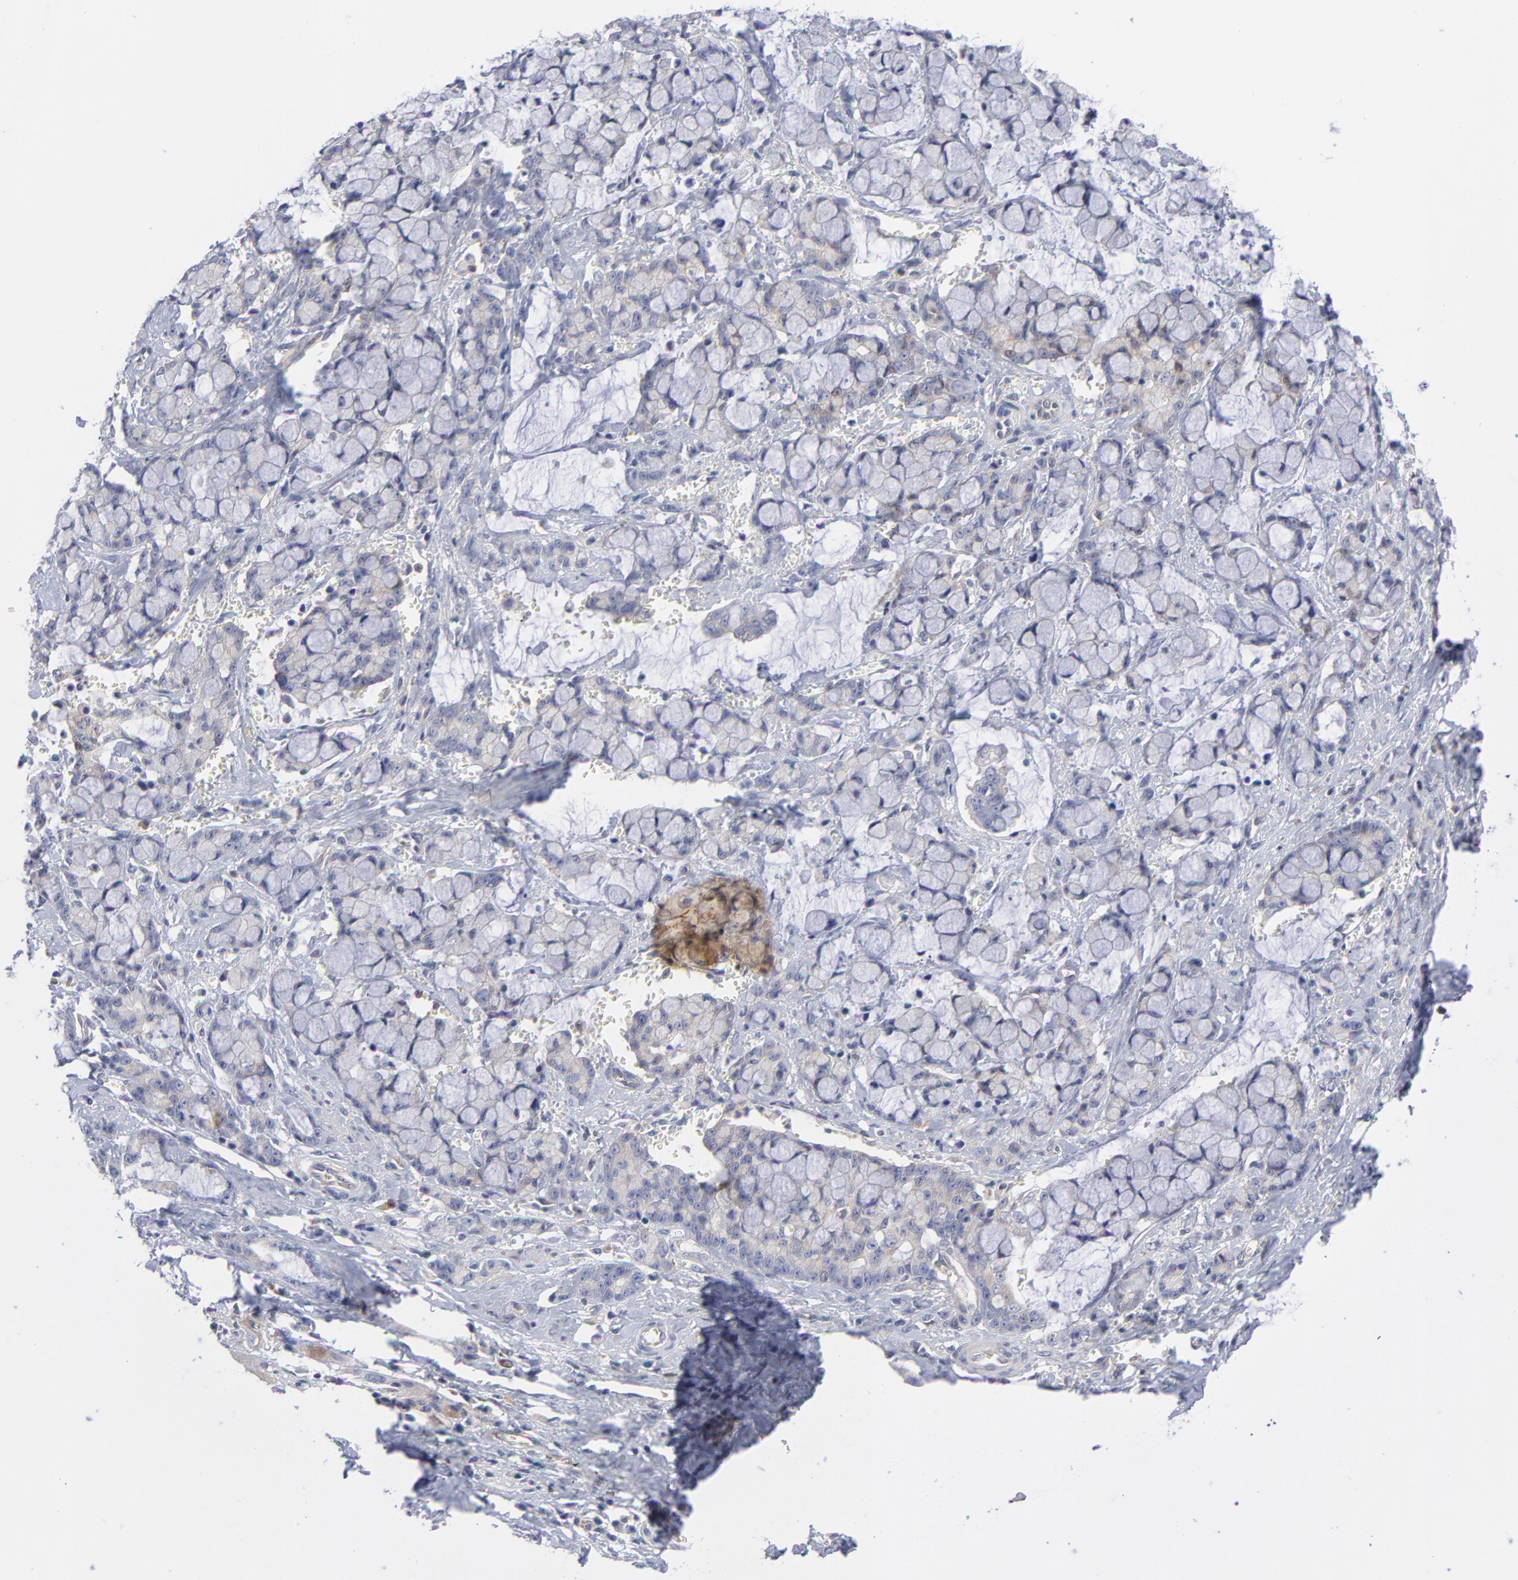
{"staining": {"intensity": "negative", "quantity": "none", "location": "none"}, "tissue": "pancreatic cancer", "cell_type": "Tumor cells", "image_type": "cancer", "snomed": [{"axis": "morphology", "description": "Adenocarcinoma, NOS"}, {"axis": "topography", "description": "Pancreas"}], "caption": "A high-resolution histopathology image shows immunohistochemistry (IHC) staining of pancreatic cancer (adenocarcinoma), which exhibits no significant positivity in tumor cells.", "gene": "NFKBIA", "patient": {"sex": "female", "age": 73}}